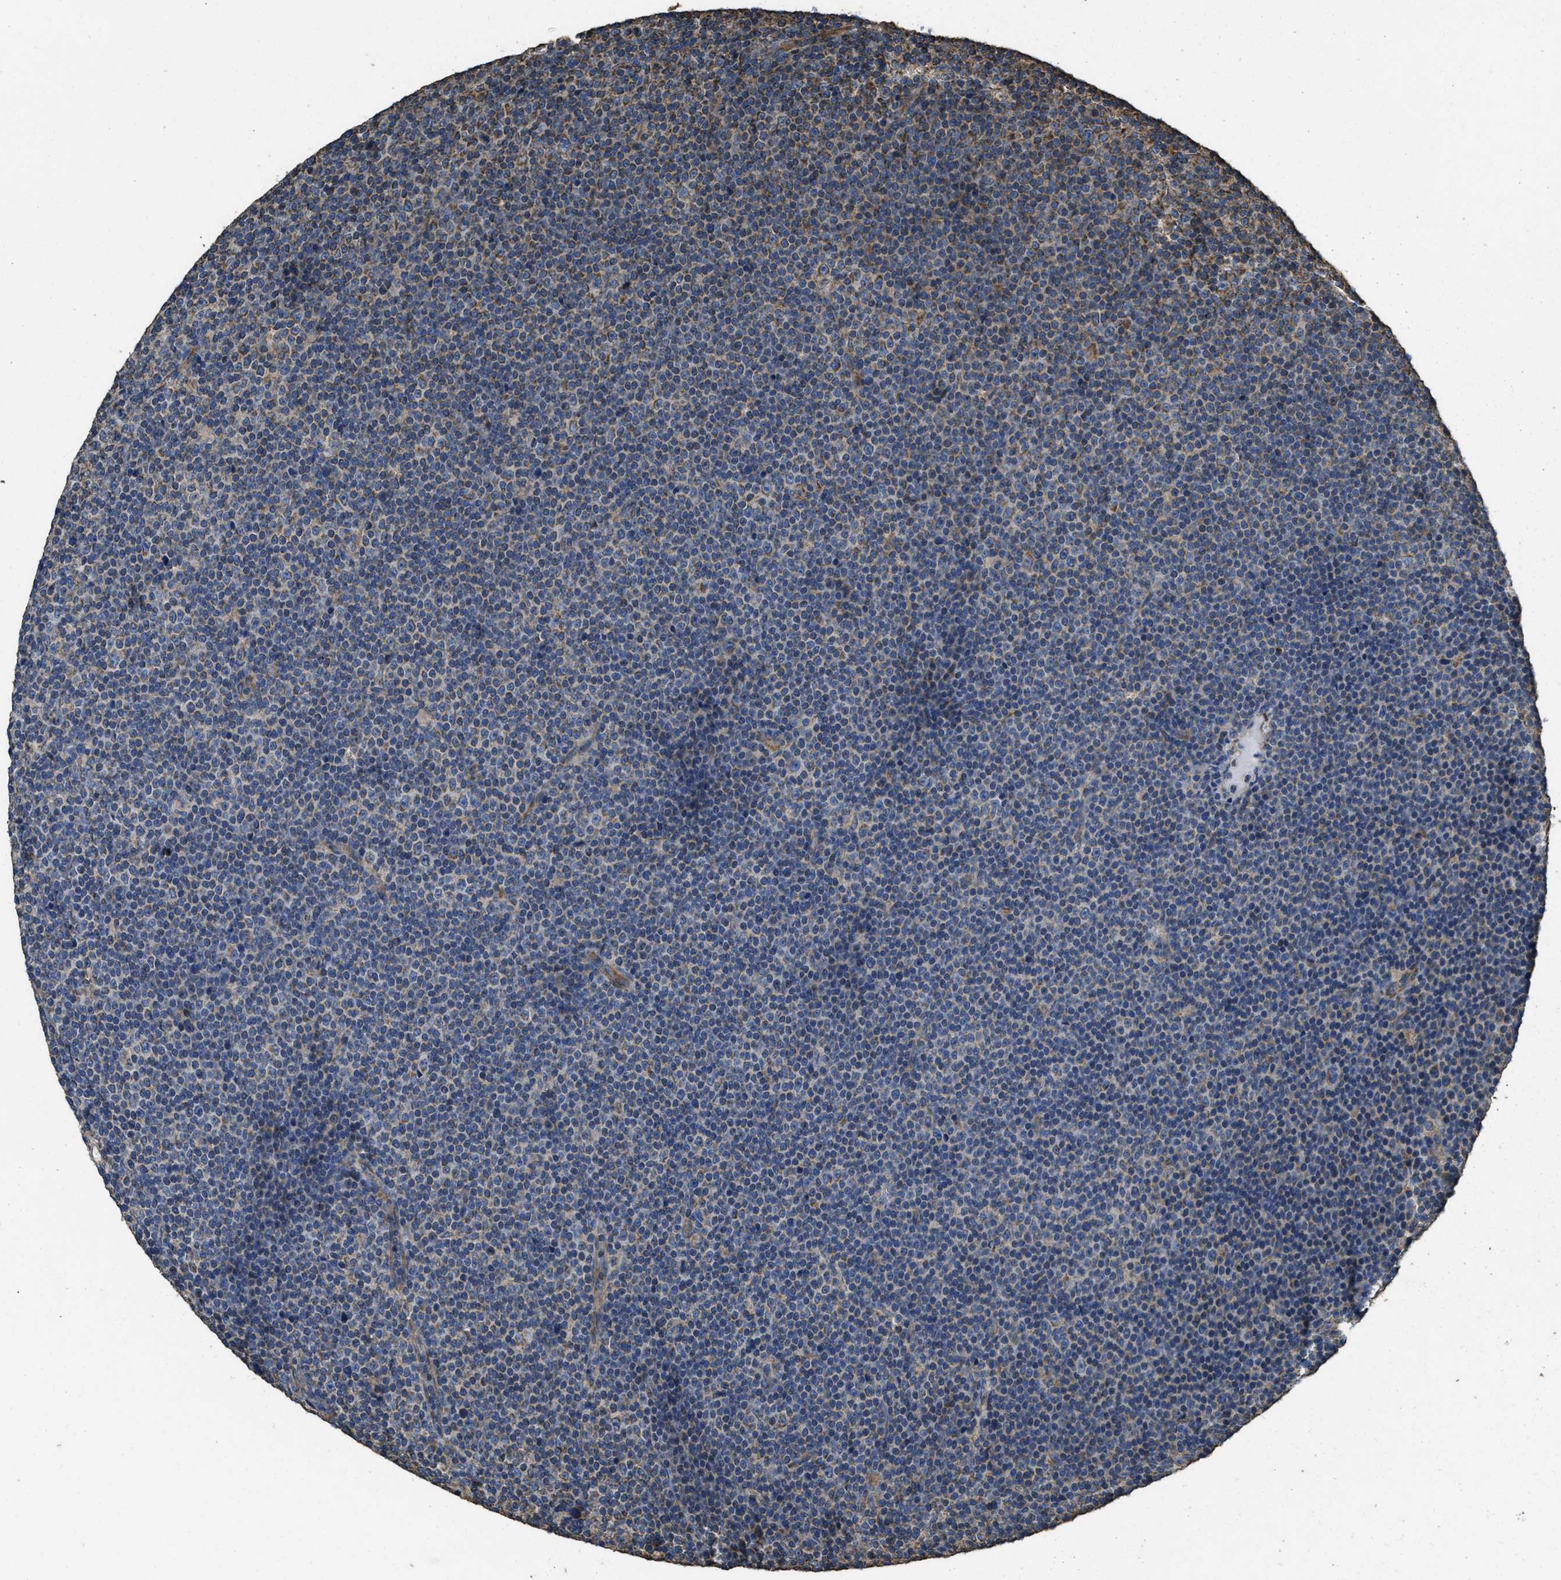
{"staining": {"intensity": "moderate", "quantity": "25%-75%", "location": "cytoplasmic/membranous"}, "tissue": "lymphoma", "cell_type": "Tumor cells", "image_type": "cancer", "snomed": [{"axis": "morphology", "description": "Malignant lymphoma, non-Hodgkin's type, Low grade"}, {"axis": "topography", "description": "Lymph node"}], "caption": "Immunohistochemistry (IHC) staining of low-grade malignant lymphoma, non-Hodgkin's type, which reveals medium levels of moderate cytoplasmic/membranous positivity in about 25%-75% of tumor cells indicating moderate cytoplasmic/membranous protein positivity. The staining was performed using DAB (3,3'-diaminobenzidine) (brown) for protein detection and nuclei were counterstained in hematoxylin (blue).", "gene": "CYRIA", "patient": {"sex": "female", "age": 67}}